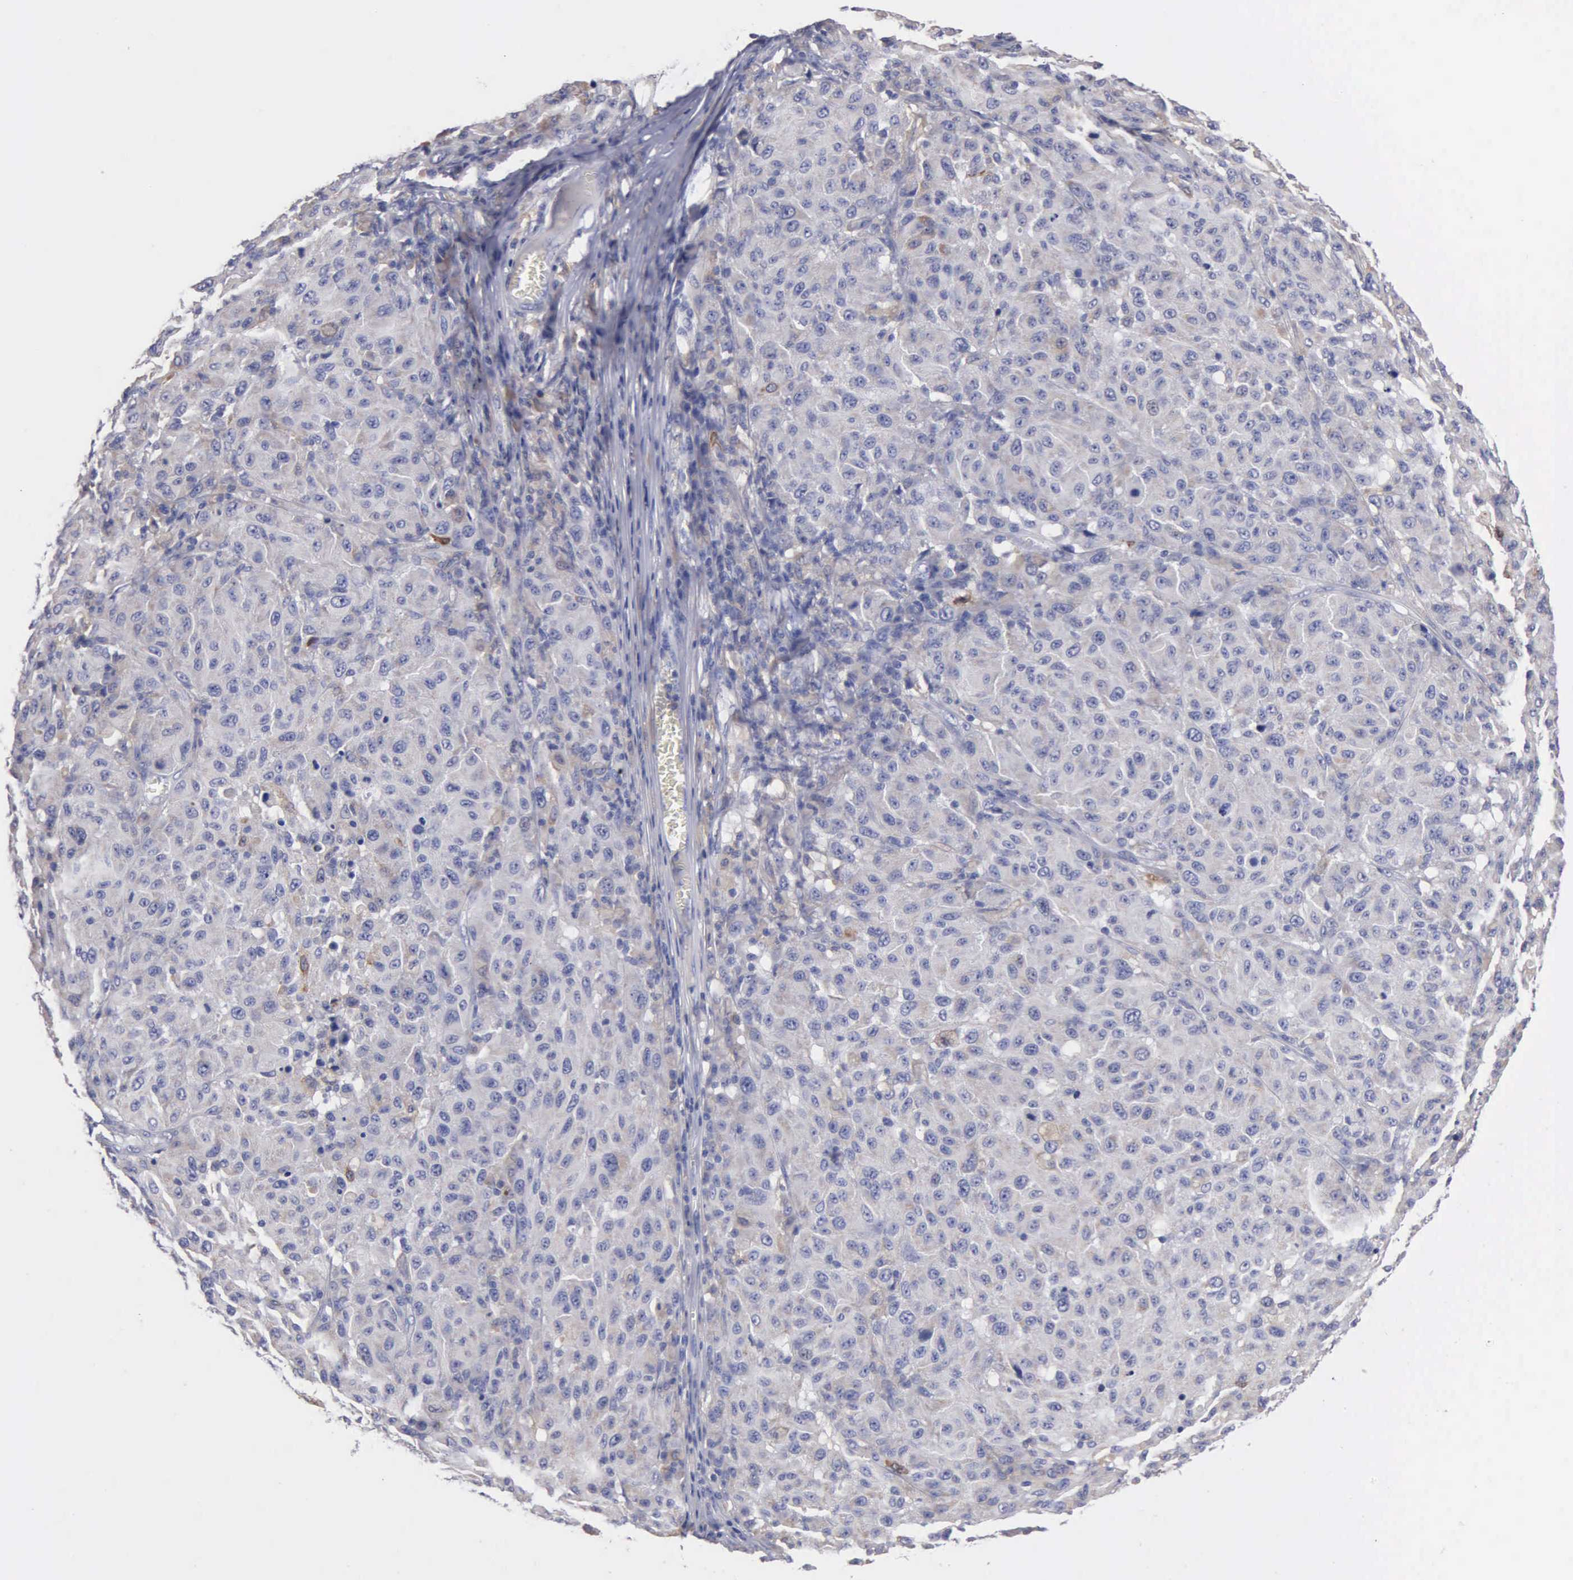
{"staining": {"intensity": "negative", "quantity": "none", "location": "none"}, "tissue": "melanoma", "cell_type": "Tumor cells", "image_type": "cancer", "snomed": [{"axis": "morphology", "description": "Malignant melanoma, NOS"}, {"axis": "topography", "description": "Skin"}], "caption": "Tumor cells are negative for brown protein staining in malignant melanoma. (DAB (3,3'-diaminobenzidine) immunohistochemistry visualized using brightfield microscopy, high magnification).", "gene": "PTGS2", "patient": {"sex": "female", "age": 77}}